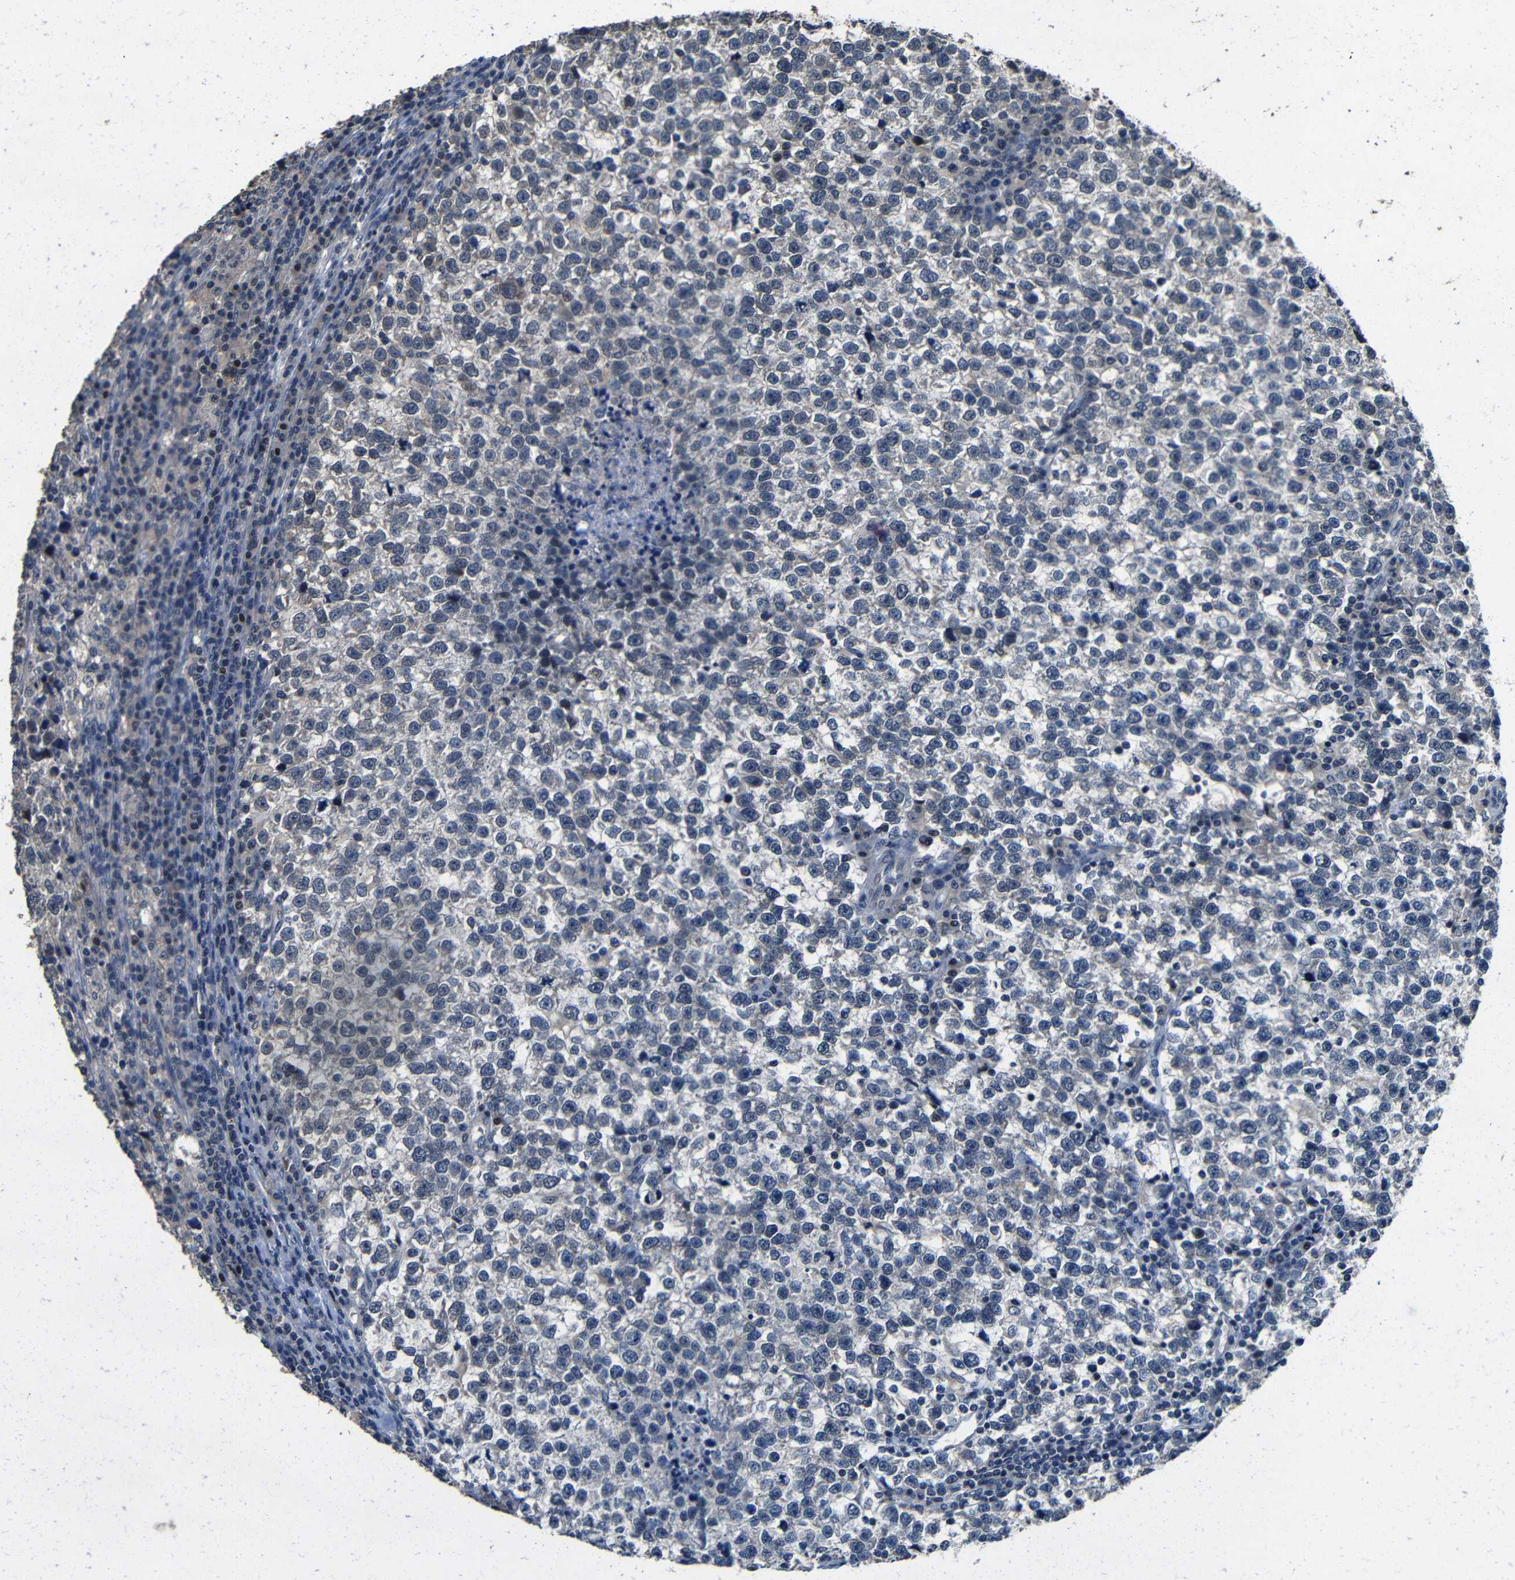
{"staining": {"intensity": "negative", "quantity": "none", "location": "none"}, "tissue": "testis cancer", "cell_type": "Tumor cells", "image_type": "cancer", "snomed": [{"axis": "morphology", "description": "Normal tissue, NOS"}, {"axis": "morphology", "description": "Seminoma, NOS"}, {"axis": "topography", "description": "Testis"}], "caption": "This is a image of IHC staining of testis cancer, which shows no expression in tumor cells. (DAB (3,3'-diaminobenzidine) immunohistochemistry visualized using brightfield microscopy, high magnification).", "gene": "C6orf89", "patient": {"sex": "male", "age": 43}}